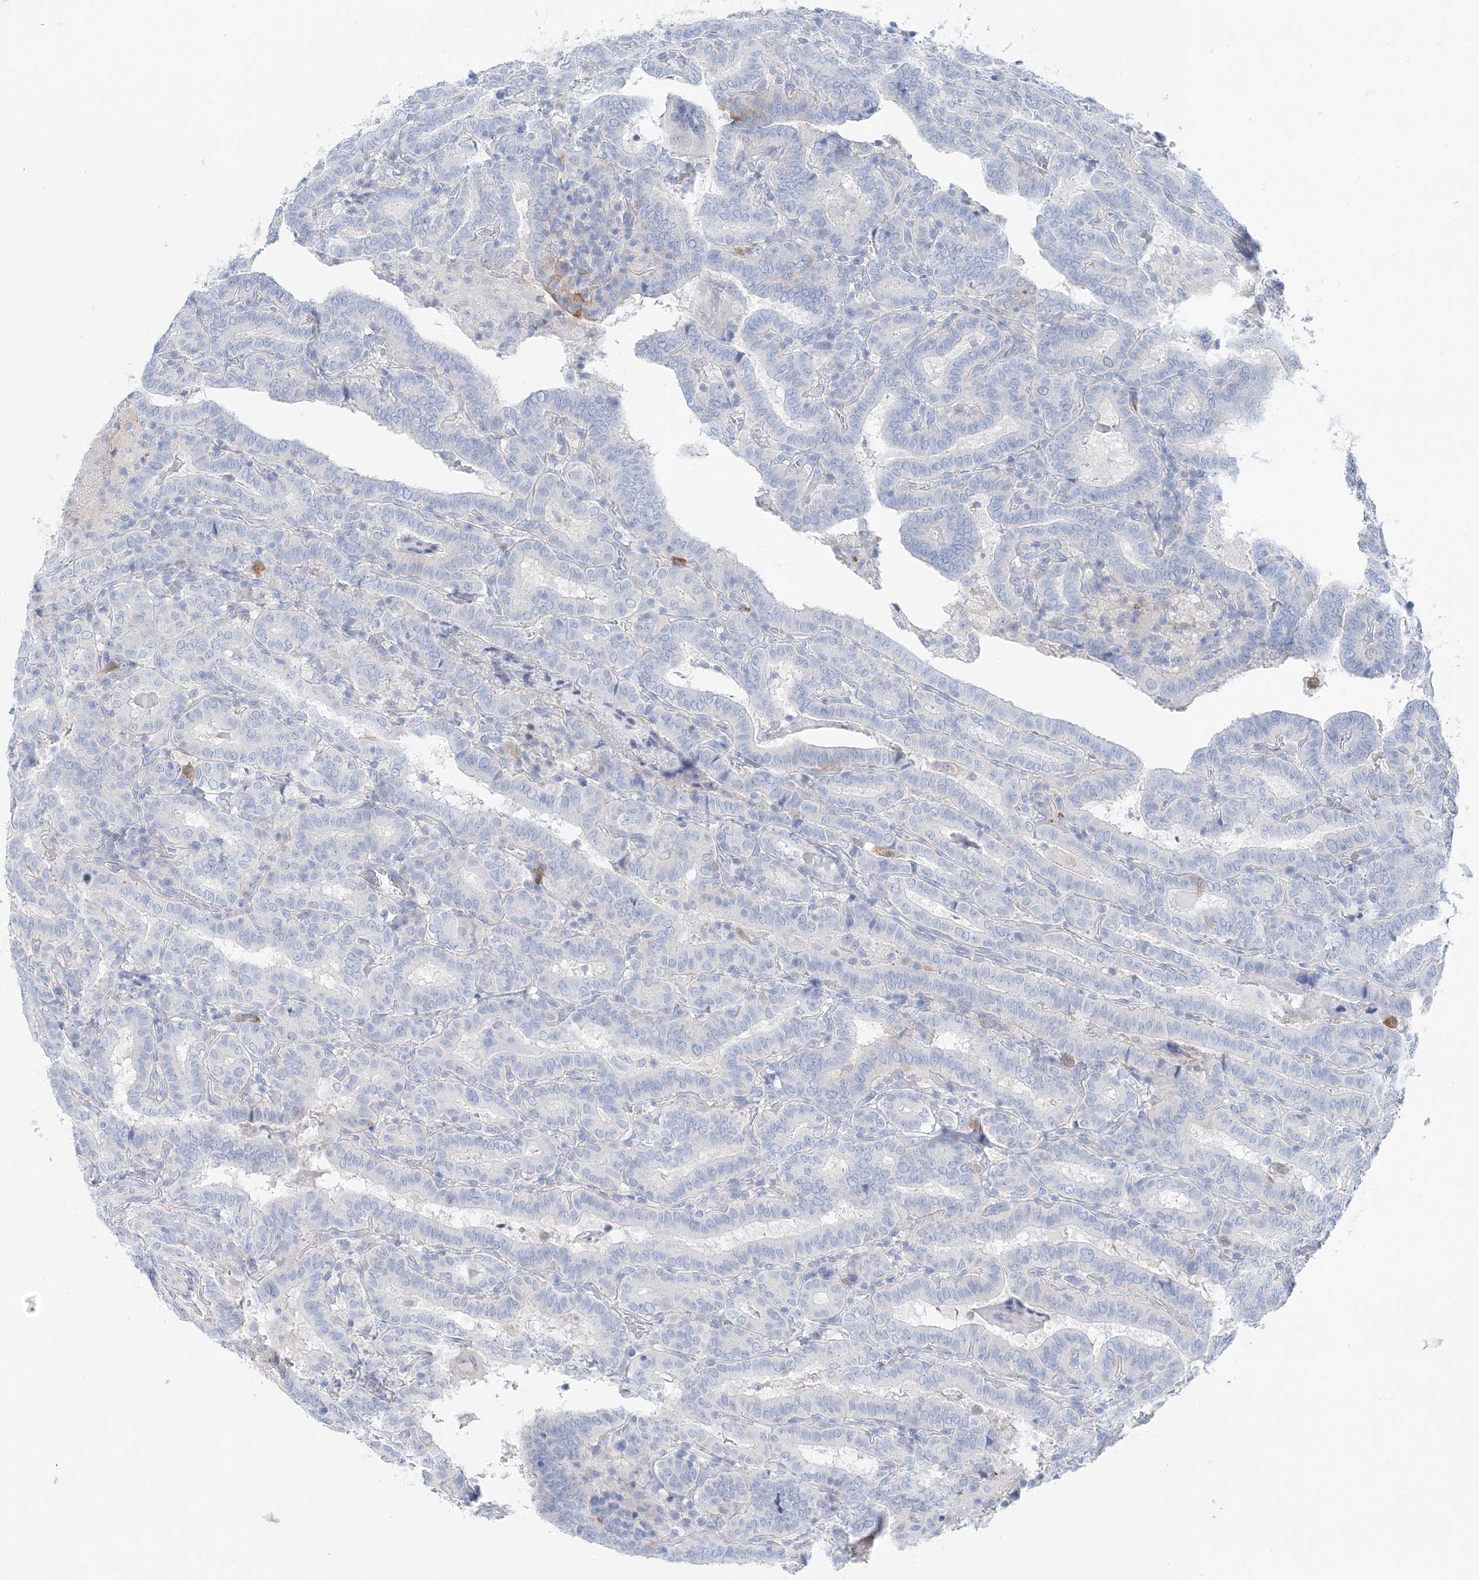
{"staining": {"intensity": "negative", "quantity": "none", "location": "none"}, "tissue": "thyroid cancer", "cell_type": "Tumor cells", "image_type": "cancer", "snomed": [{"axis": "morphology", "description": "Papillary adenocarcinoma, NOS"}, {"axis": "topography", "description": "Thyroid gland"}], "caption": "Tumor cells are negative for brown protein staining in papillary adenocarcinoma (thyroid). (Immunohistochemistry (ihc), brightfield microscopy, high magnification).", "gene": "HMGCS1", "patient": {"sex": "female", "age": 72}}